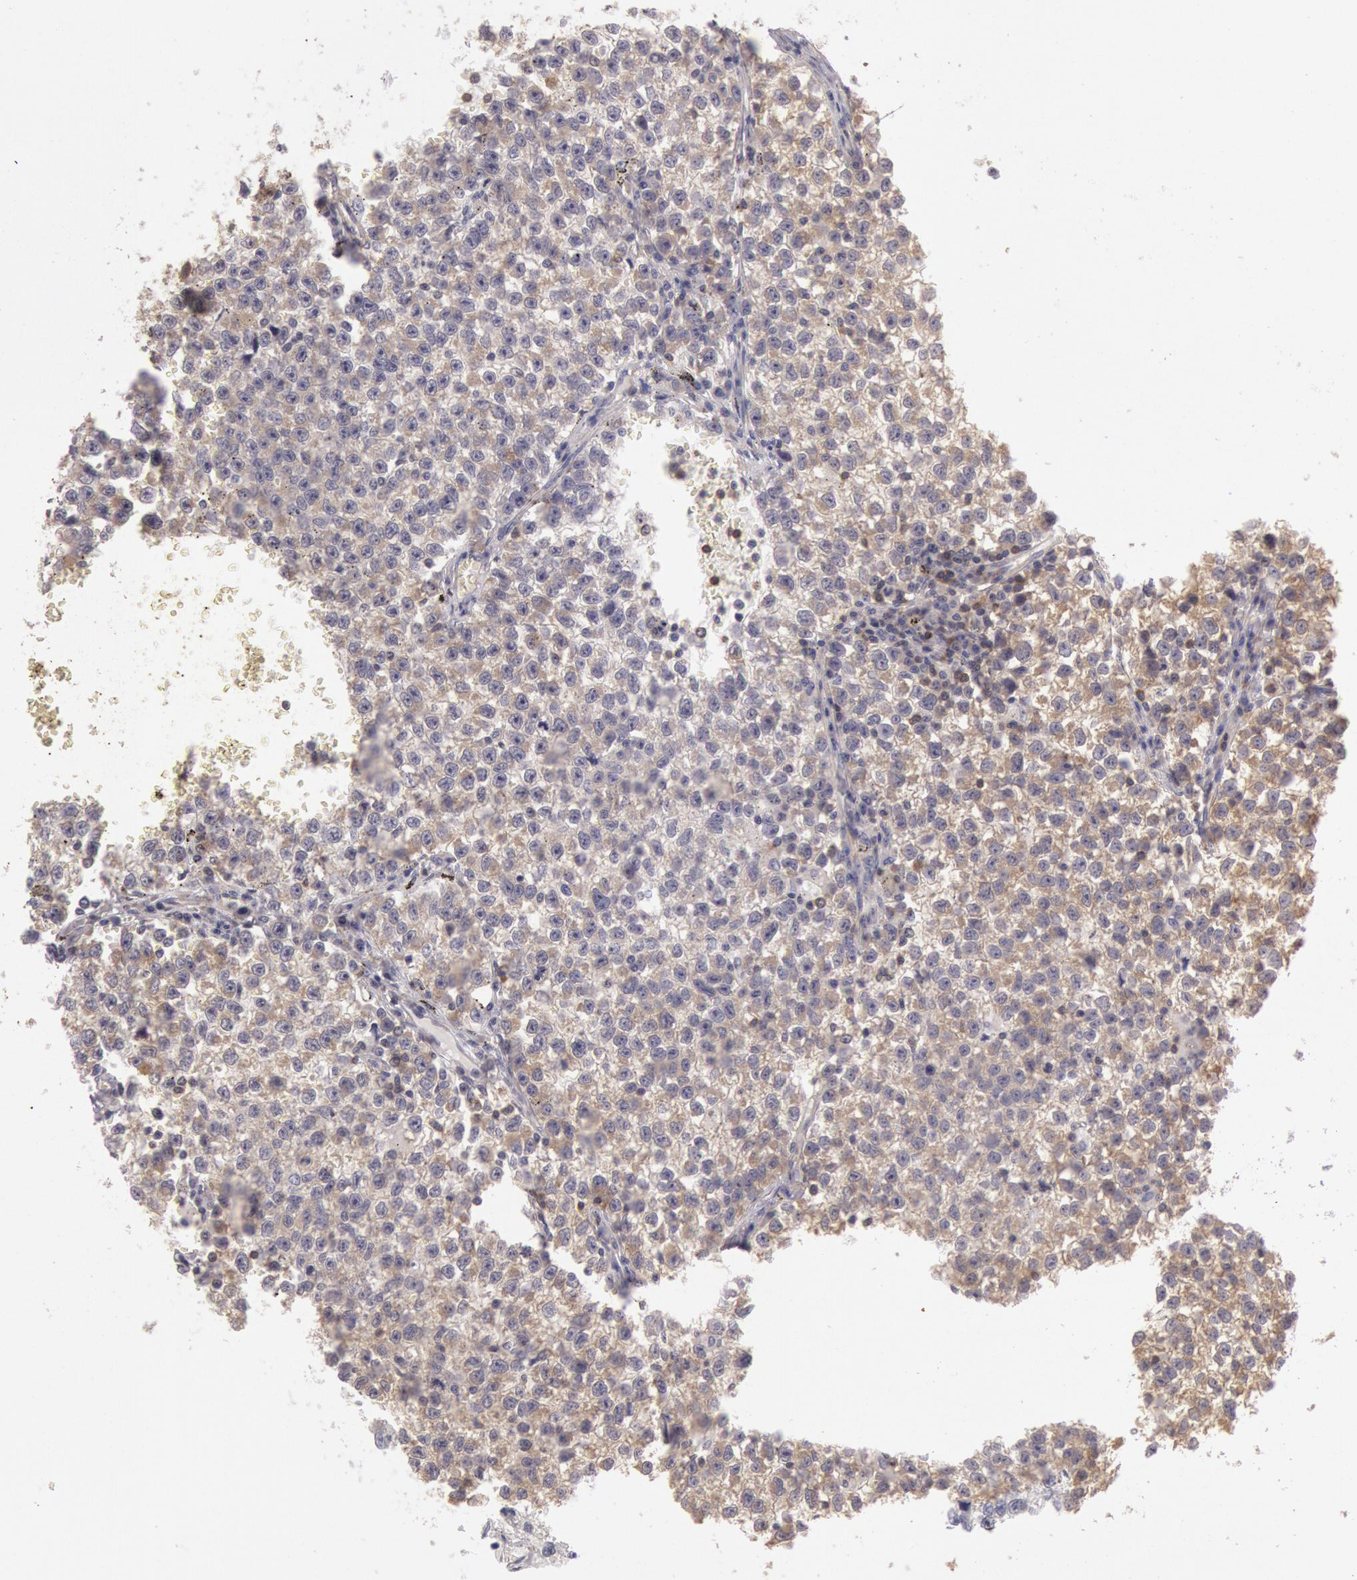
{"staining": {"intensity": "weak", "quantity": ">75%", "location": "cytoplasmic/membranous"}, "tissue": "testis cancer", "cell_type": "Tumor cells", "image_type": "cancer", "snomed": [{"axis": "morphology", "description": "Seminoma, NOS"}, {"axis": "topography", "description": "Testis"}], "caption": "An image showing weak cytoplasmic/membranous positivity in about >75% of tumor cells in testis cancer (seminoma), as visualized by brown immunohistochemical staining.", "gene": "NMT2", "patient": {"sex": "male", "age": 35}}